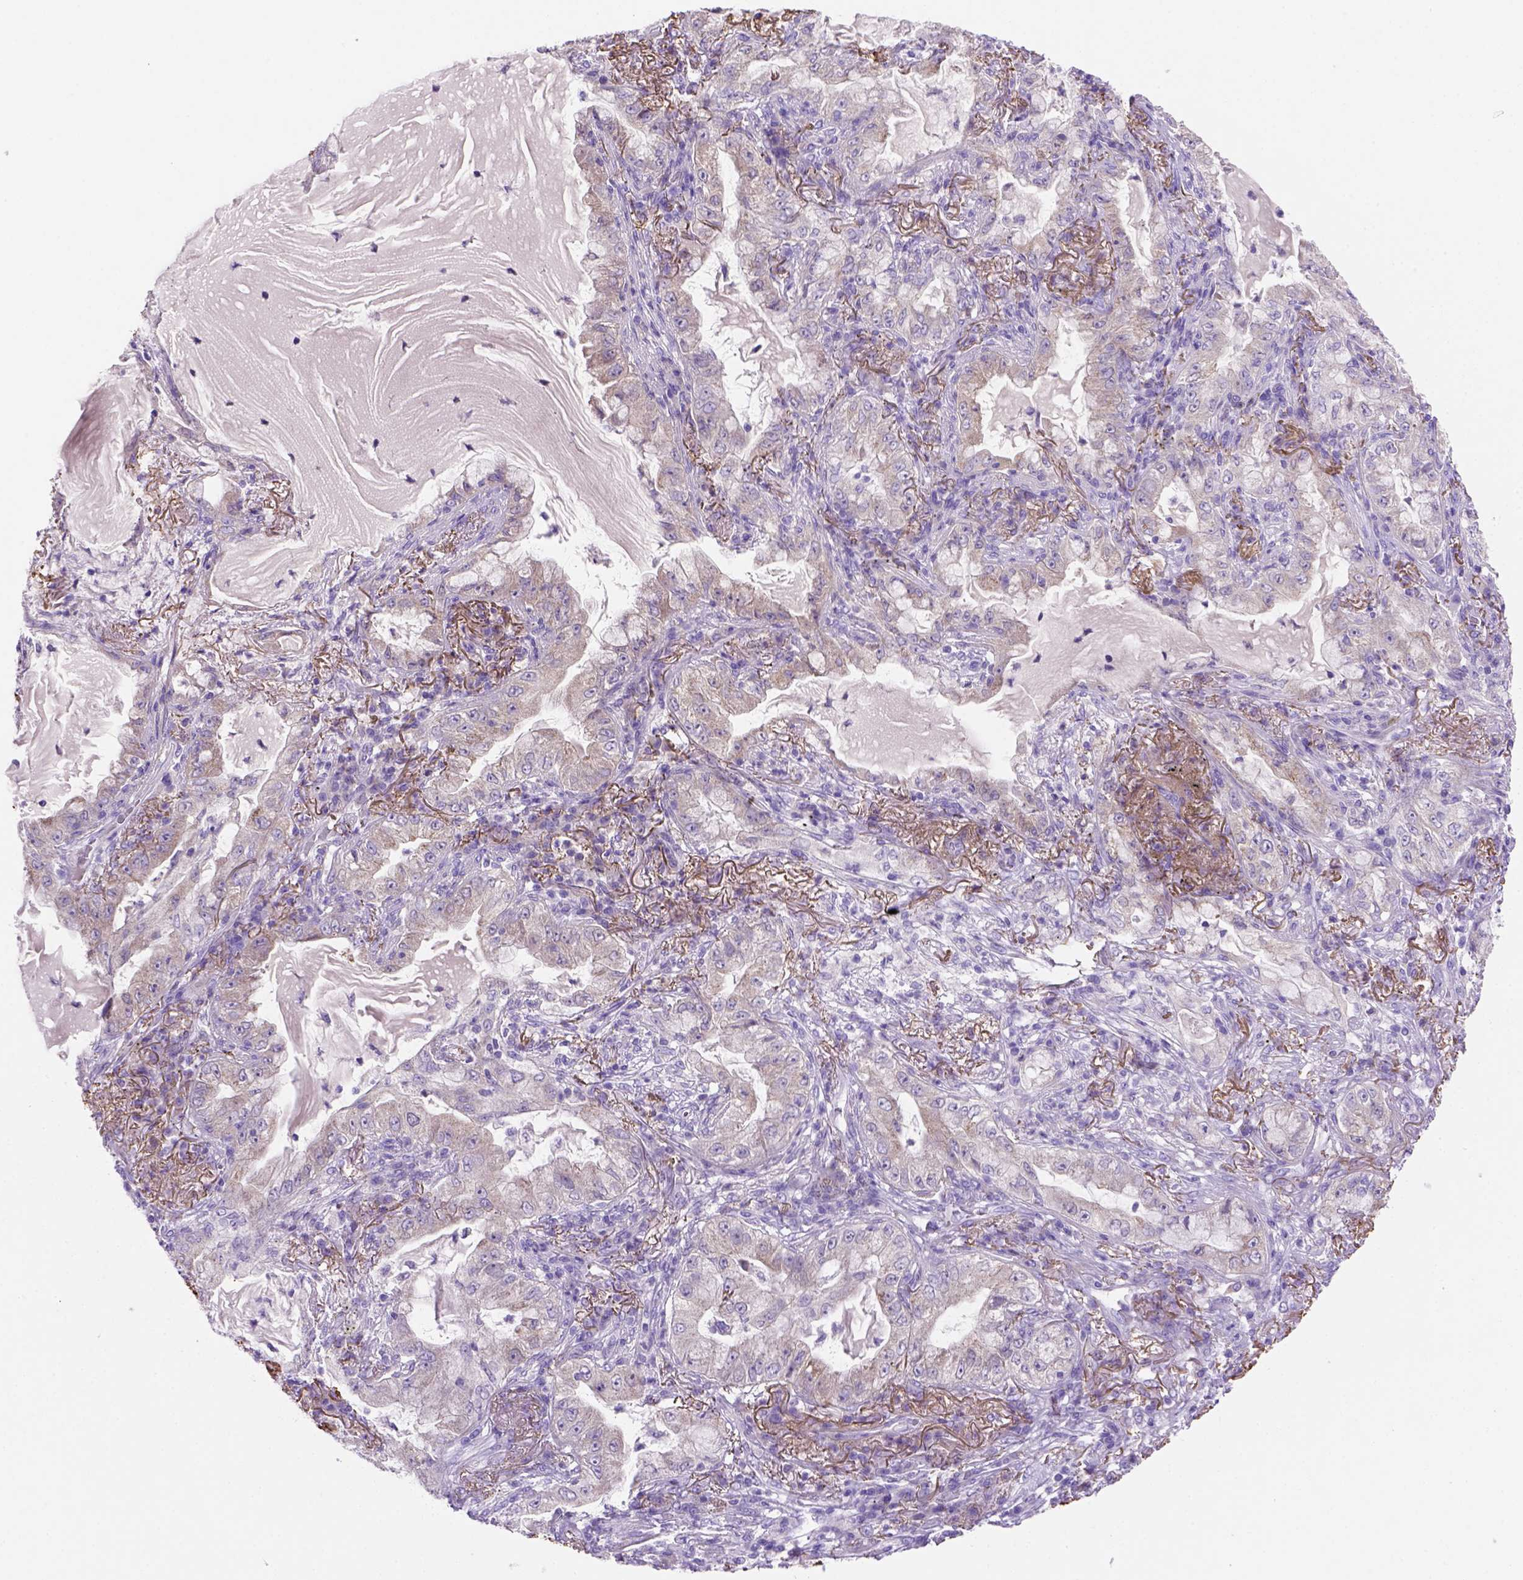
{"staining": {"intensity": "negative", "quantity": "none", "location": "none"}, "tissue": "lung cancer", "cell_type": "Tumor cells", "image_type": "cancer", "snomed": [{"axis": "morphology", "description": "Adenocarcinoma, NOS"}, {"axis": "topography", "description": "Lung"}], "caption": "Tumor cells show no significant protein staining in lung cancer (adenocarcinoma).", "gene": "SIRPD", "patient": {"sex": "female", "age": 73}}